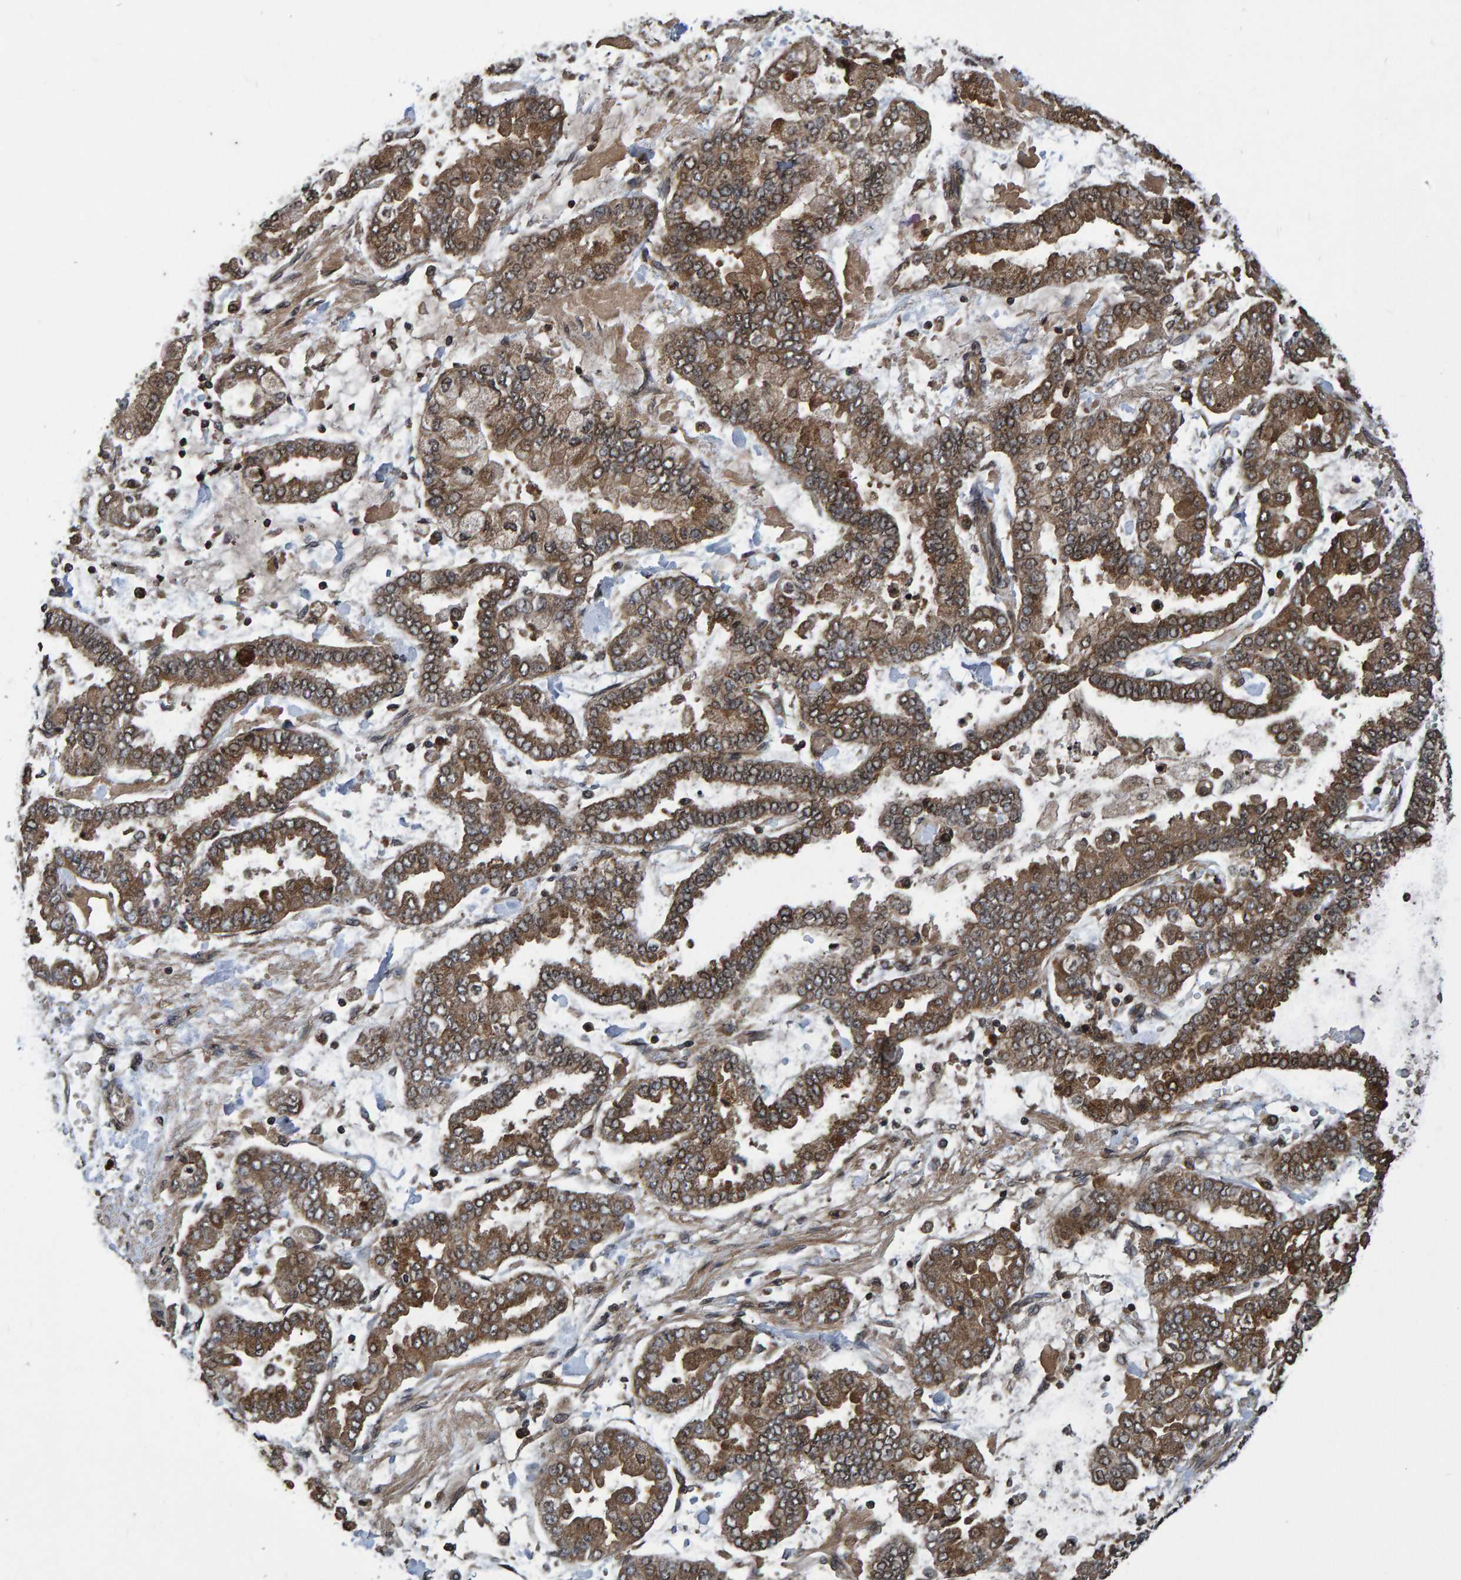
{"staining": {"intensity": "moderate", "quantity": ">75%", "location": "cytoplasmic/membranous"}, "tissue": "stomach cancer", "cell_type": "Tumor cells", "image_type": "cancer", "snomed": [{"axis": "morphology", "description": "Normal tissue, NOS"}, {"axis": "morphology", "description": "Adenocarcinoma, NOS"}, {"axis": "topography", "description": "Stomach, upper"}, {"axis": "topography", "description": "Stomach"}], "caption": "Protein expression analysis of stomach cancer (adenocarcinoma) reveals moderate cytoplasmic/membranous expression in approximately >75% of tumor cells.", "gene": "GAB2", "patient": {"sex": "male", "age": 76}}